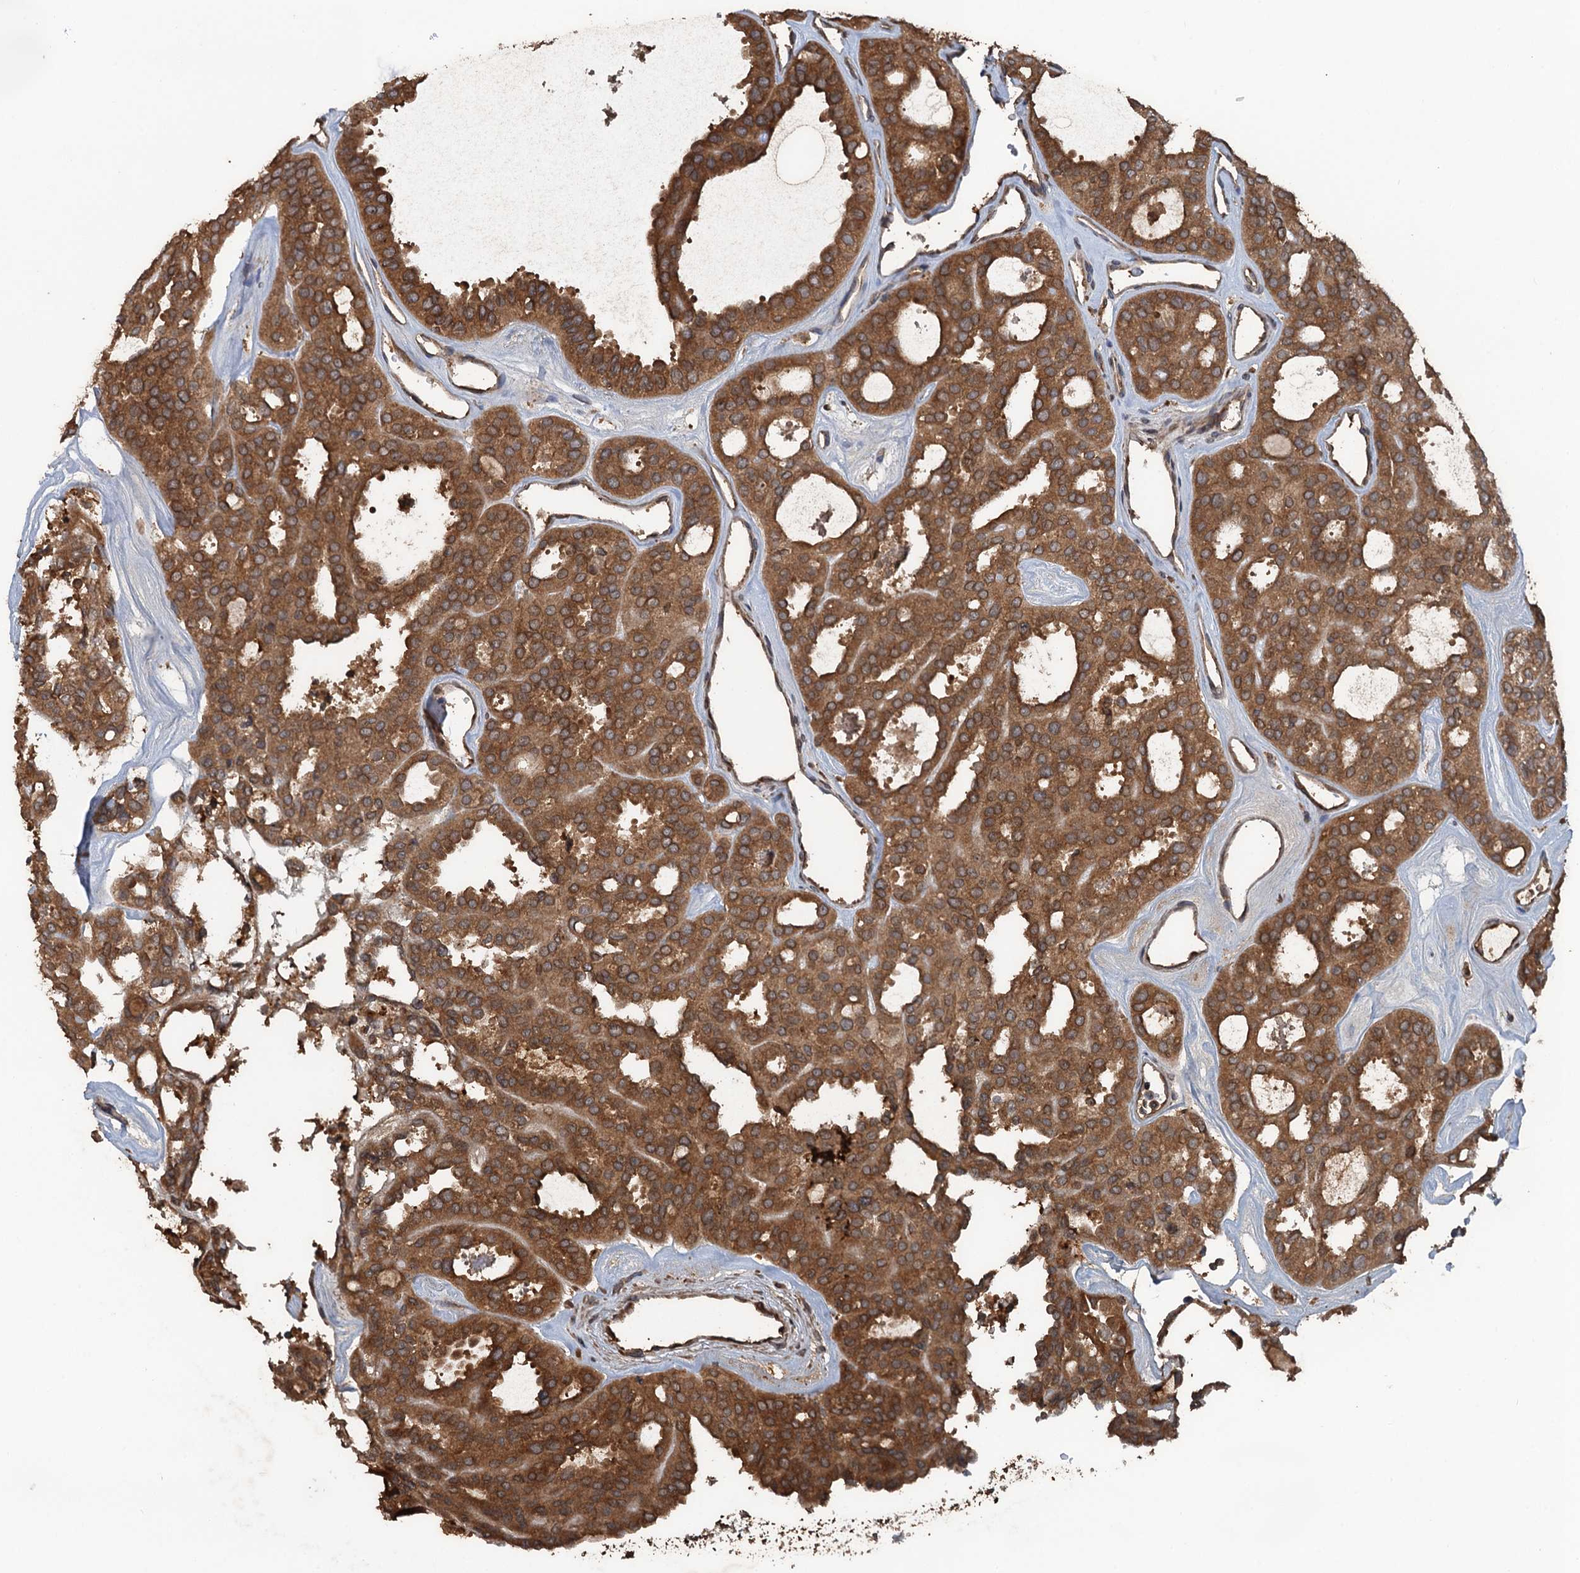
{"staining": {"intensity": "strong", "quantity": ">75%", "location": "cytoplasmic/membranous"}, "tissue": "thyroid cancer", "cell_type": "Tumor cells", "image_type": "cancer", "snomed": [{"axis": "morphology", "description": "Follicular adenoma carcinoma, NOS"}, {"axis": "topography", "description": "Thyroid gland"}], "caption": "DAB (3,3'-diaminobenzidine) immunohistochemical staining of human thyroid cancer shows strong cytoplasmic/membranous protein positivity in approximately >75% of tumor cells.", "gene": "GLE1", "patient": {"sex": "male", "age": 75}}